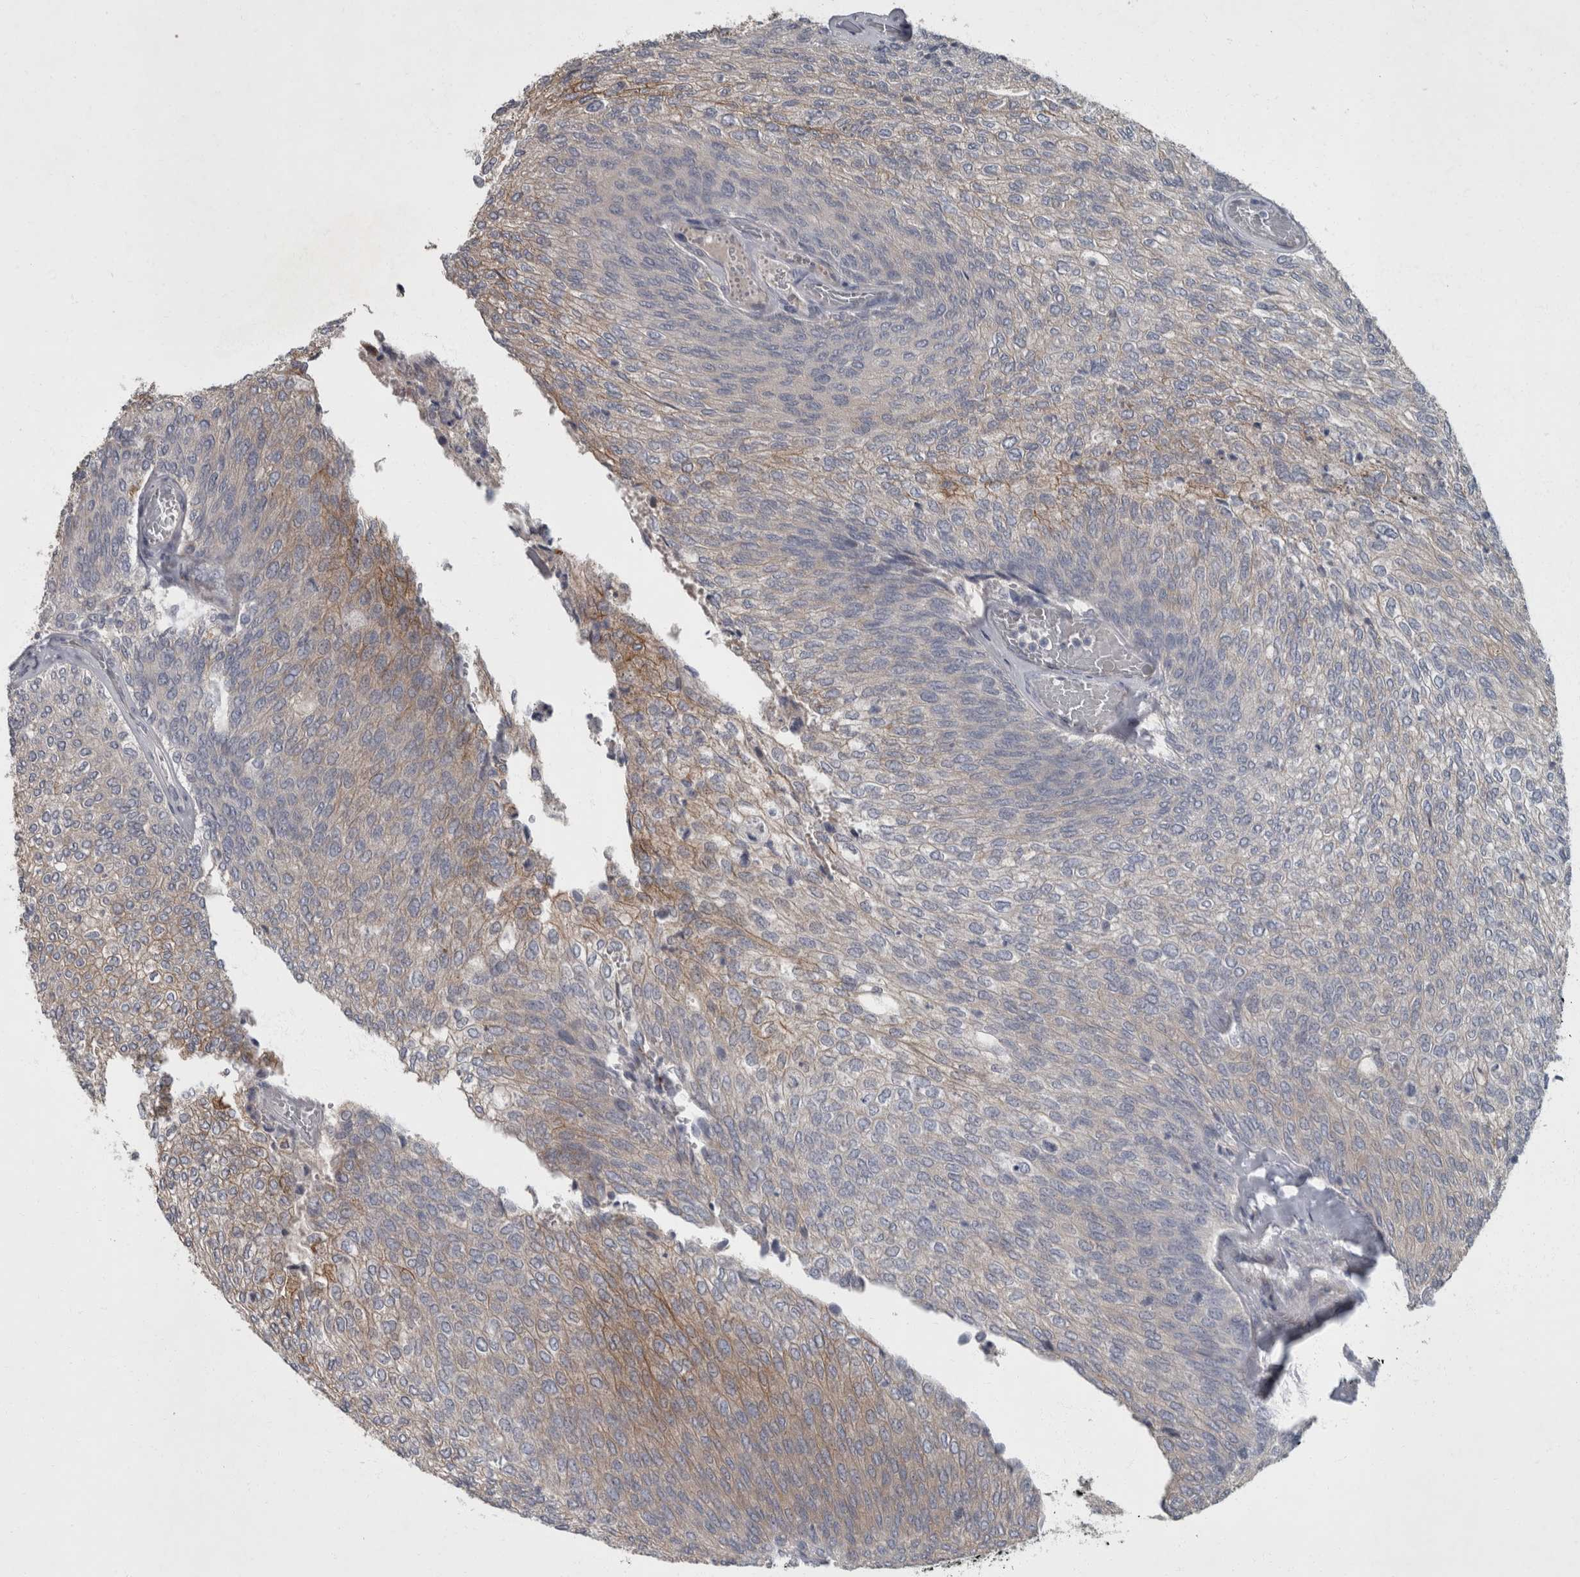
{"staining": {"intensity": "moderate", "quantity": "25%-75%", "location": "cytoplasmic/membranous"}, "tissue": "urothelial cancer", "cell_type": "Tumor cells", "image_type": "cancer", "snomed": [{"axis": "morphology", "description": "Urothelial carcinoma, Low grade"}, {"axis": "topography", "description": "Urinary bladder"}], "caption": "Immunohistochemistry histopathology image of neoplastic tissue: urothelial cancer stained using immunohistochemistry shows medium levels of moderate protein expression localized specifically in the cytoplasmic/membranous of tumor cells, appearing as a cytoplasmic/membranous brown color.", "gene": "CDC42BPG", "patient": {"sex": "female", "age": 79}}